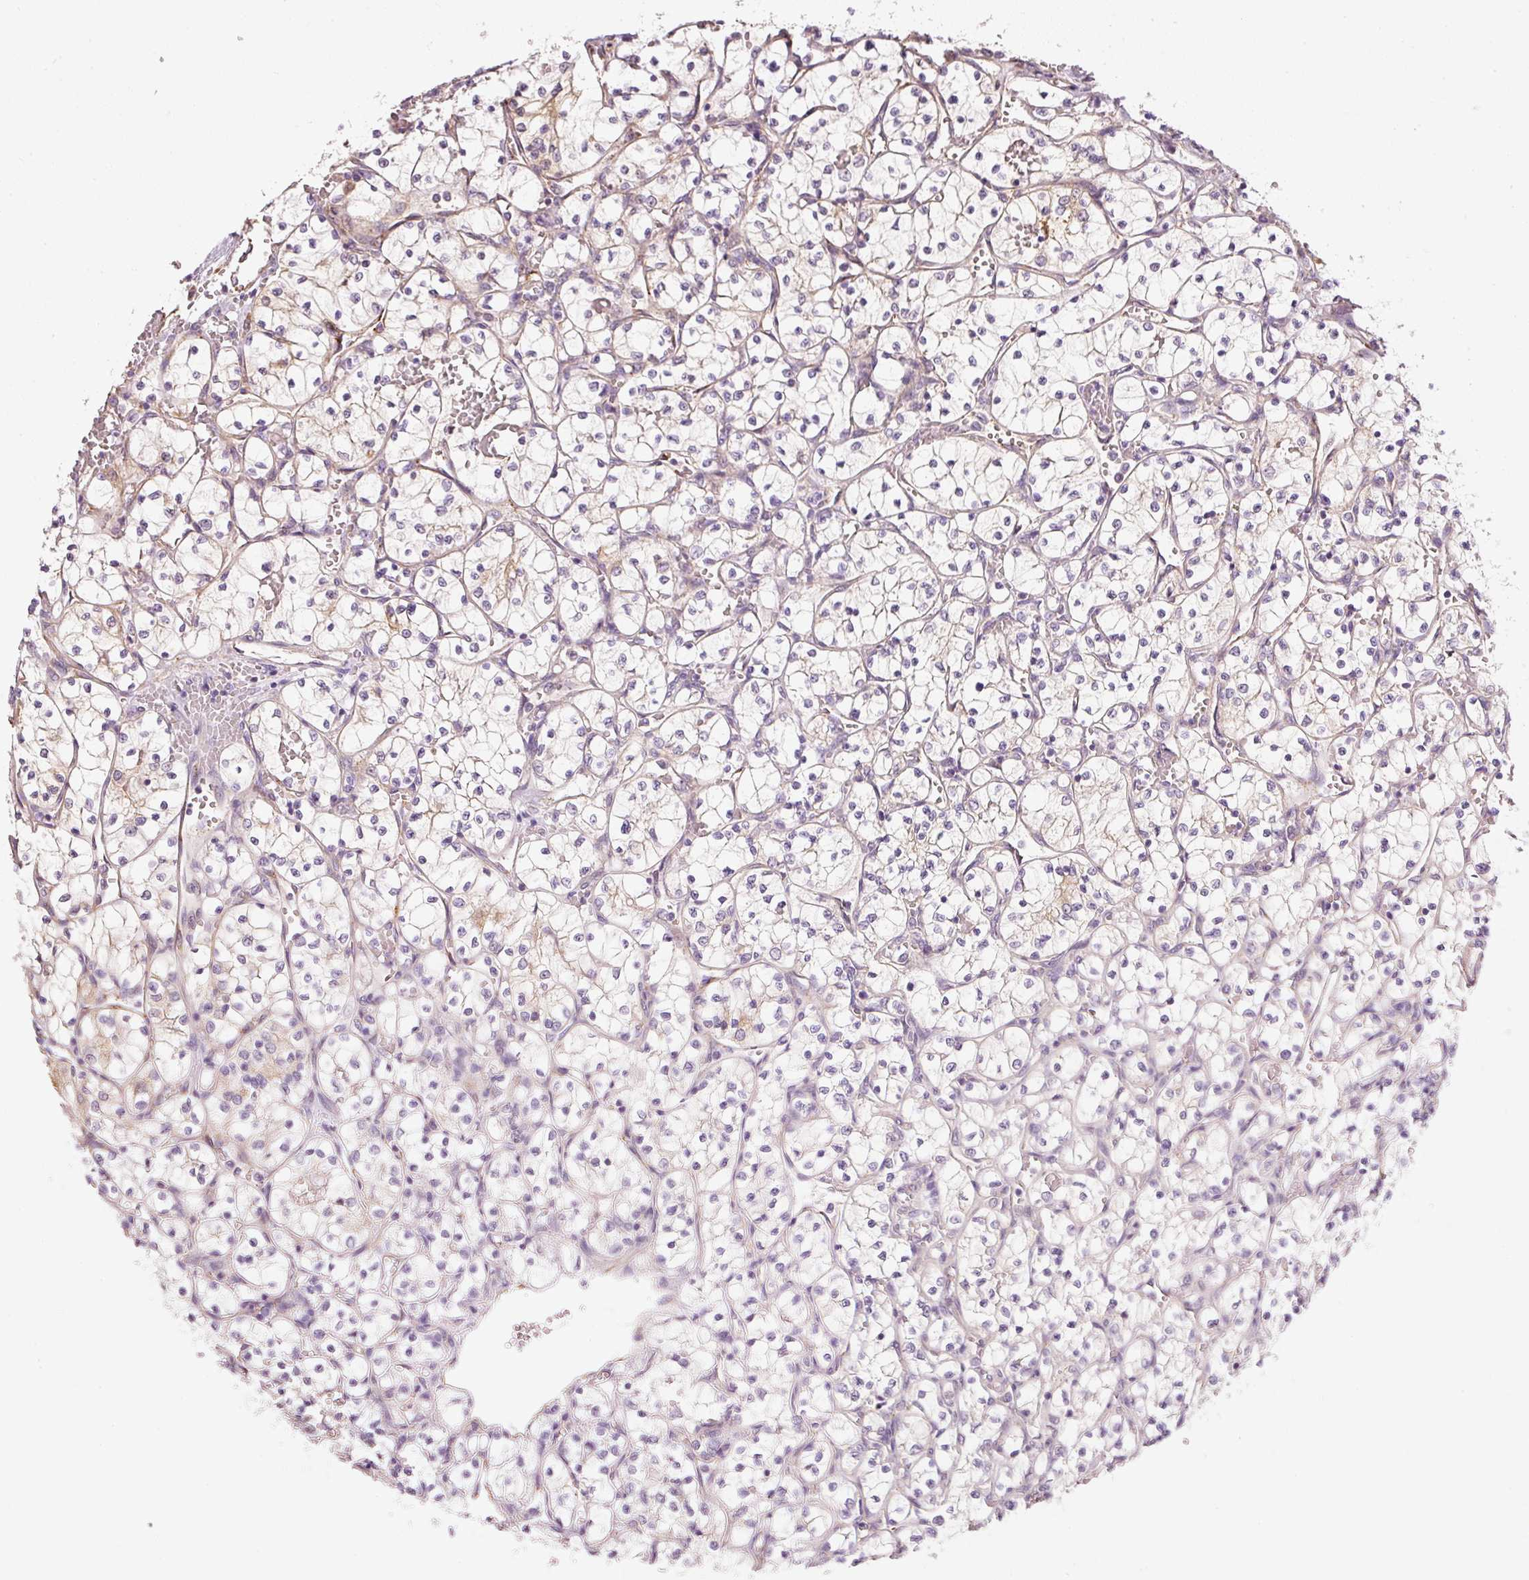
{"staining": {"intensity": "weak", "quantity": "<25%", "location": "cytoplasmic/membranous"}, "tissue": "renal cancer", "cell_type": "Tumor cells", "image_type": "cancer", "snomed": [{"axis": "morphology", "description": "Adenocarcinoma, NOS"}, {"axis": "topography", "description": "Kidney"}], "caption": "The photomicrograph shows no staining of tumor cells in renal cancer (adenocarcinoma).", "gene": "MTHFD1L", "patient": {"sex": "female", "age": 69}}